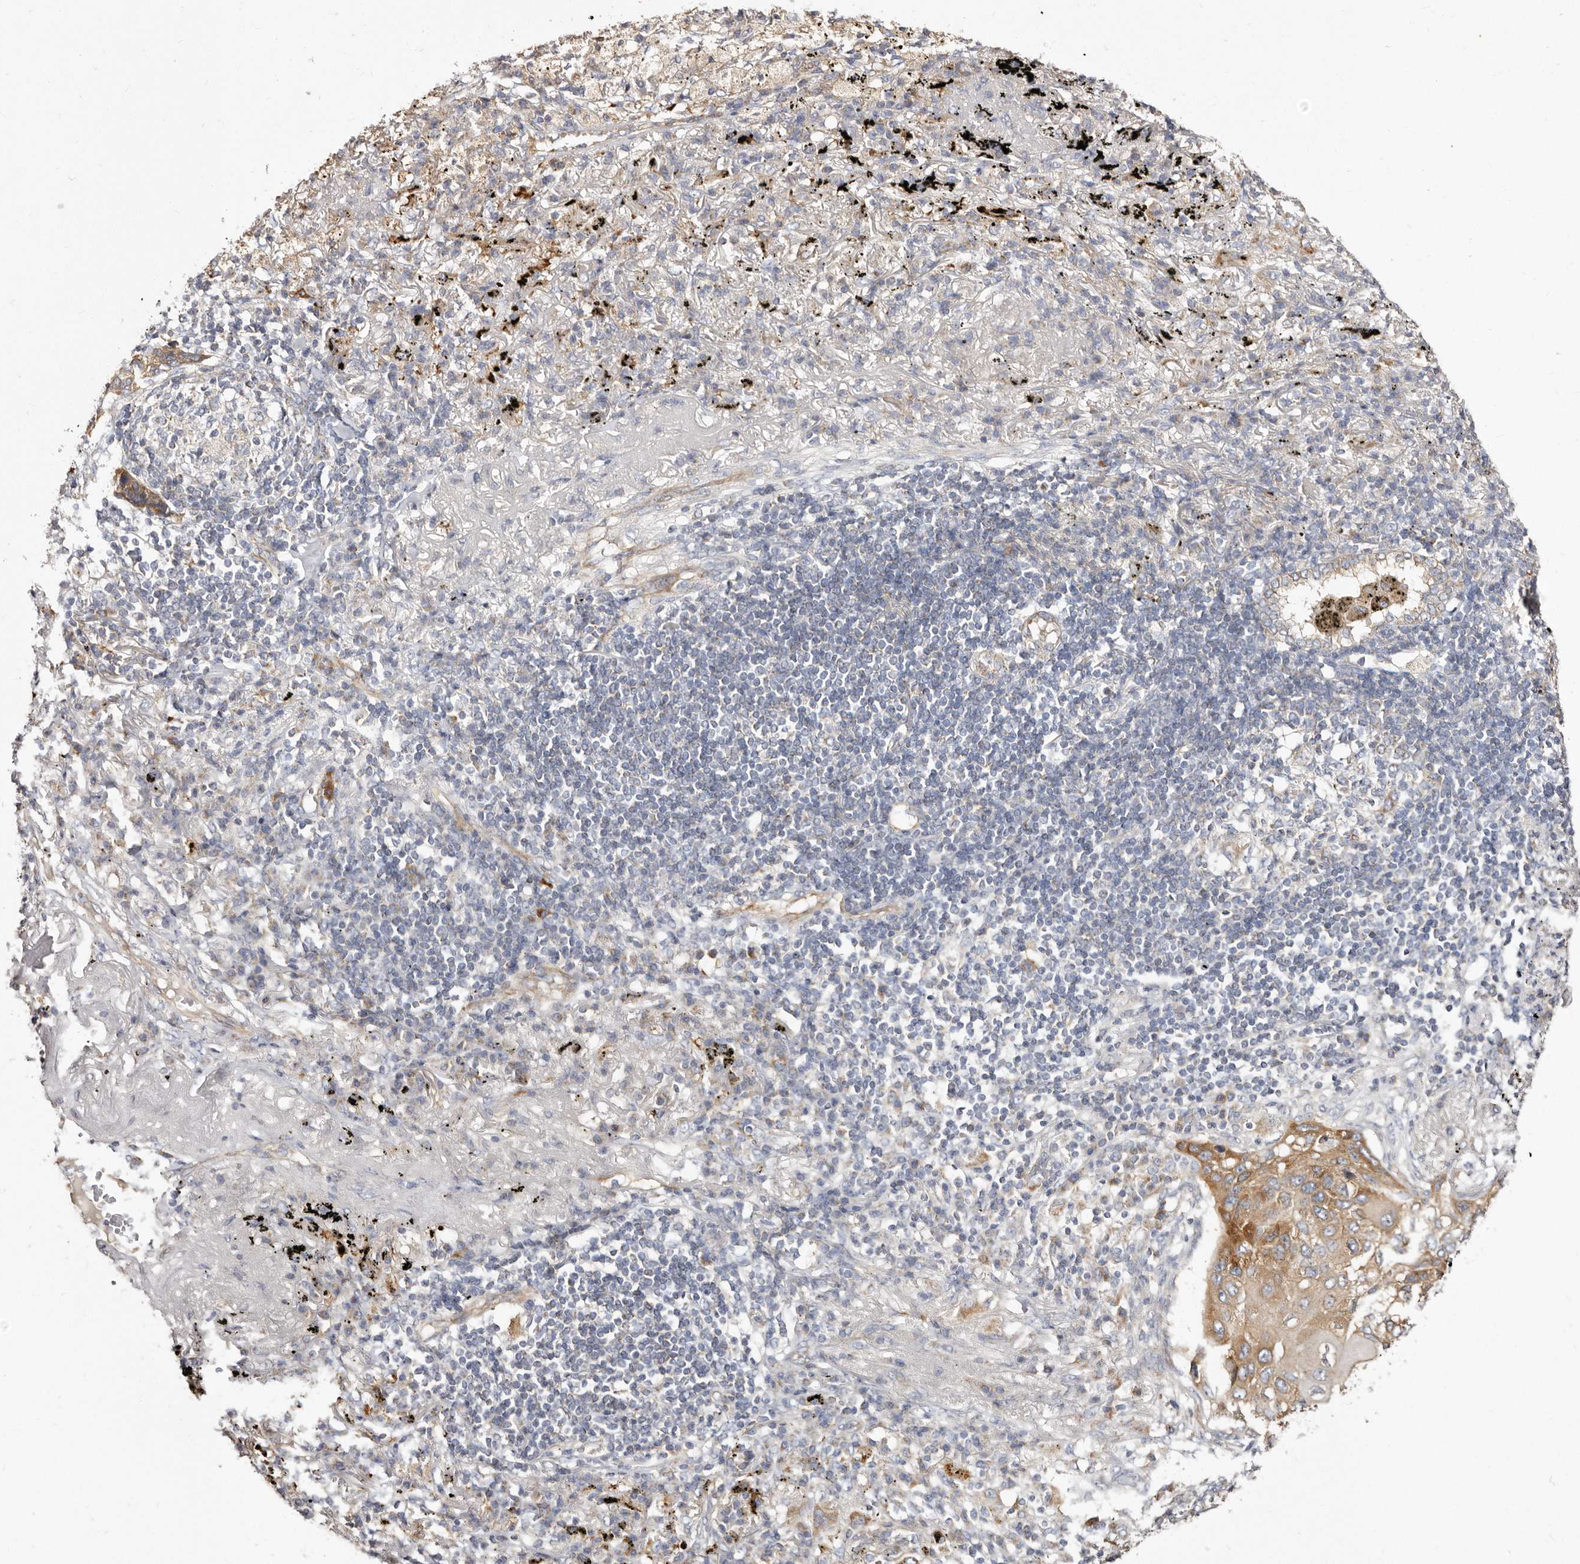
{"staining": {"intensity": "moderate", "quantity": ">75%", "location": "cytoplasmic/membranous"}, "tissue": "lung cancer", "cell_type": "Tumor cells", "image_type": "cancer", "snomed": [{"axis": "morphology", "description": "Squamous cell carcinoma, NOS"}, {"axis": "topography", "description": "Lung"}], "caption": "High-magnification brightfield microscopy of lung squamous cell carcinoma stained with DAB (3,3'-diaminobenzidine) (brown) and counterstained with hematoxylin (blue). tumor cells exhibit moderate cytoplasmic/membranous positivity is identified in approximately>75% of cells. (DAB (3,3'-diaminobenzidine) IHC with brightfield microscopy, high magnification).", "gene": "BAIAP2L1", "patient": {"sex": "female", "age": 63}}